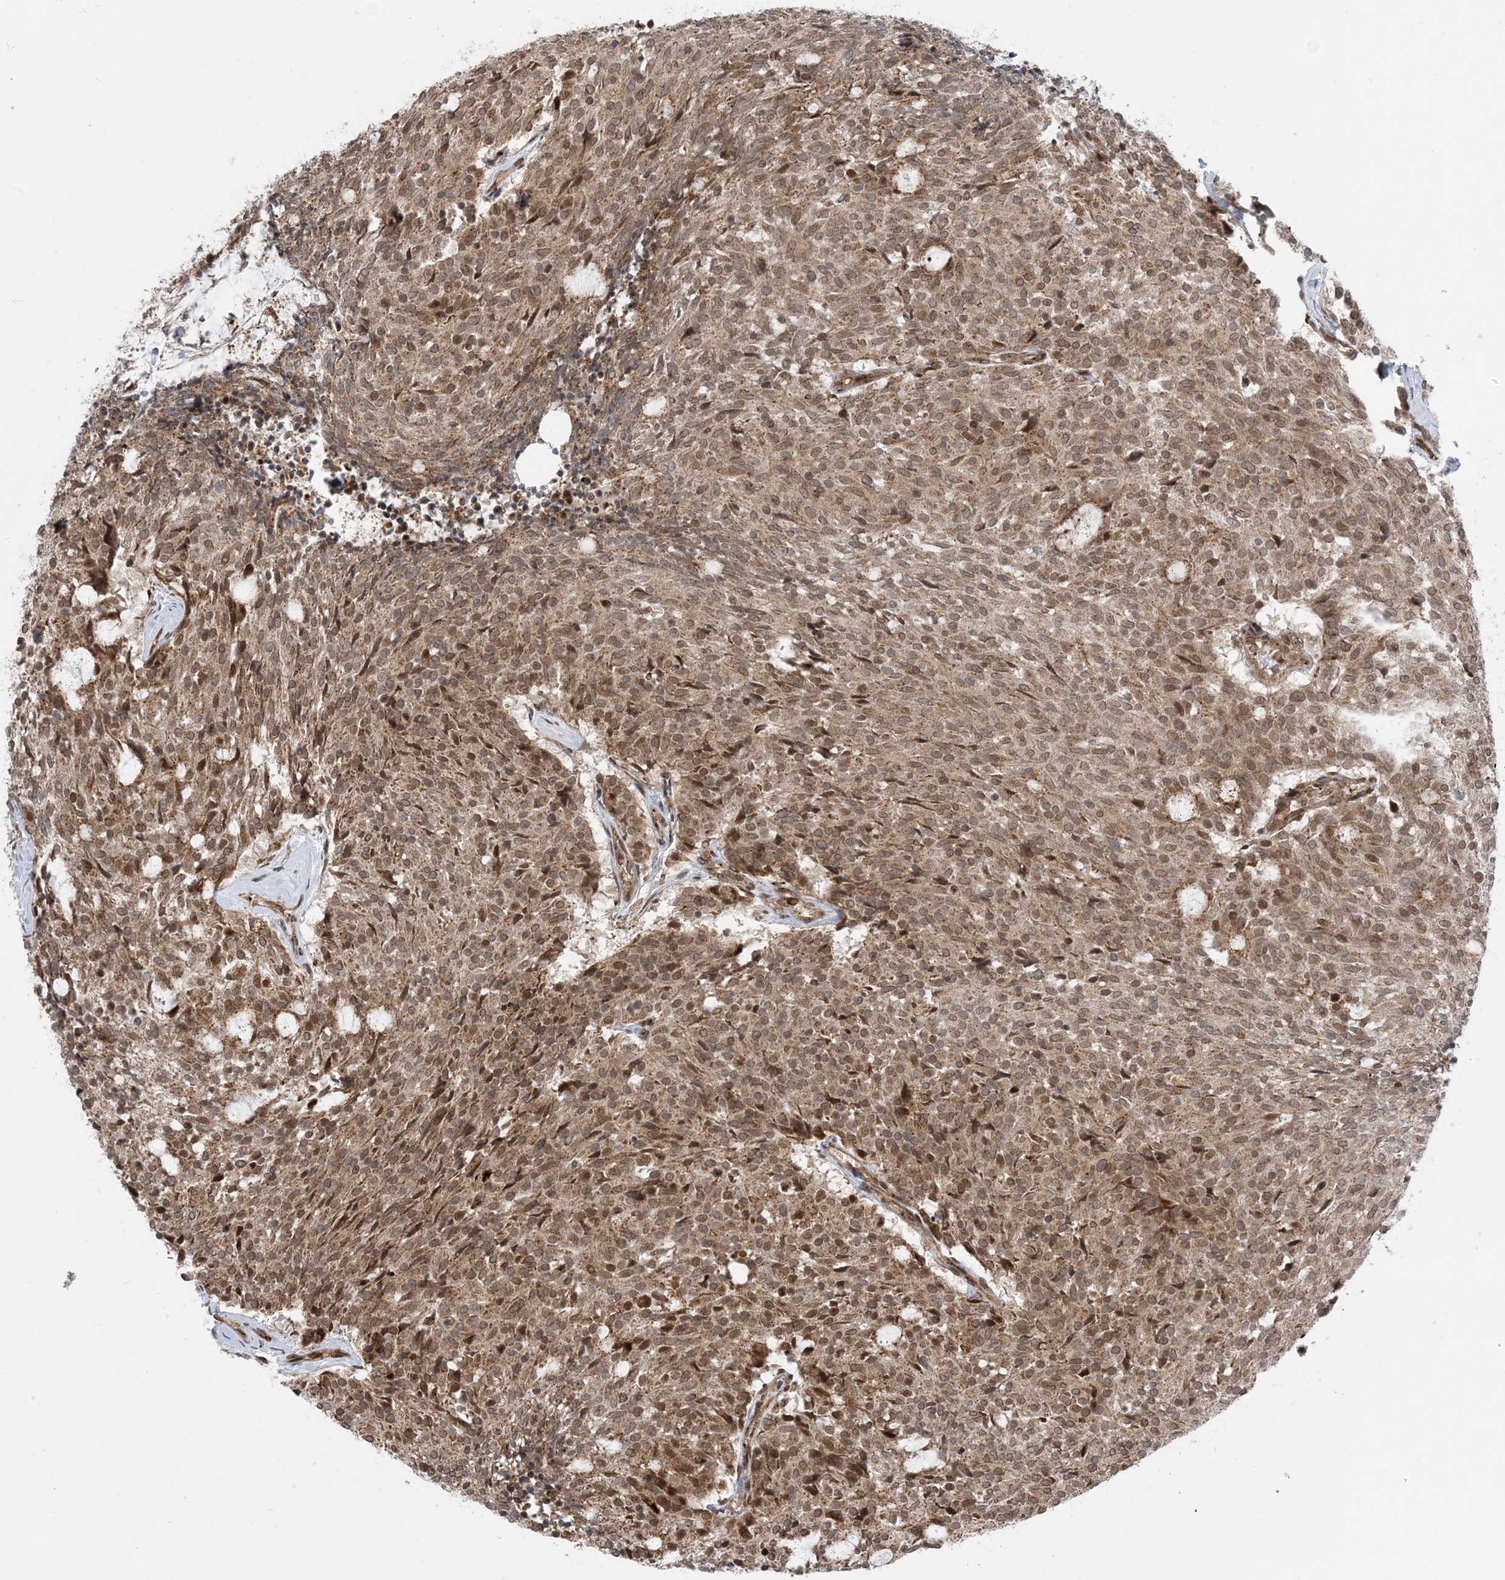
{"staining": {"intensity": "moderate", "quantity": ">75%", "location": "cytoplasmic/membranous,nuclear"}, "tissue": "carcinoid", "cell_type": "Tumor cells", "image_type": "cancer", "snomed": [{"axis": "morphology", "description": "Carcinoid, malignant, NOS"}, {"axis": "topography", "description": "Pancreas"}], "caption": "Moderate cytoplasmic/membranous and nuclear protein positivity is seen in about >75% of tumor cells in carcinoid.", "gene": "CASP4", "patient": {"sex": "female", "age": 54}}